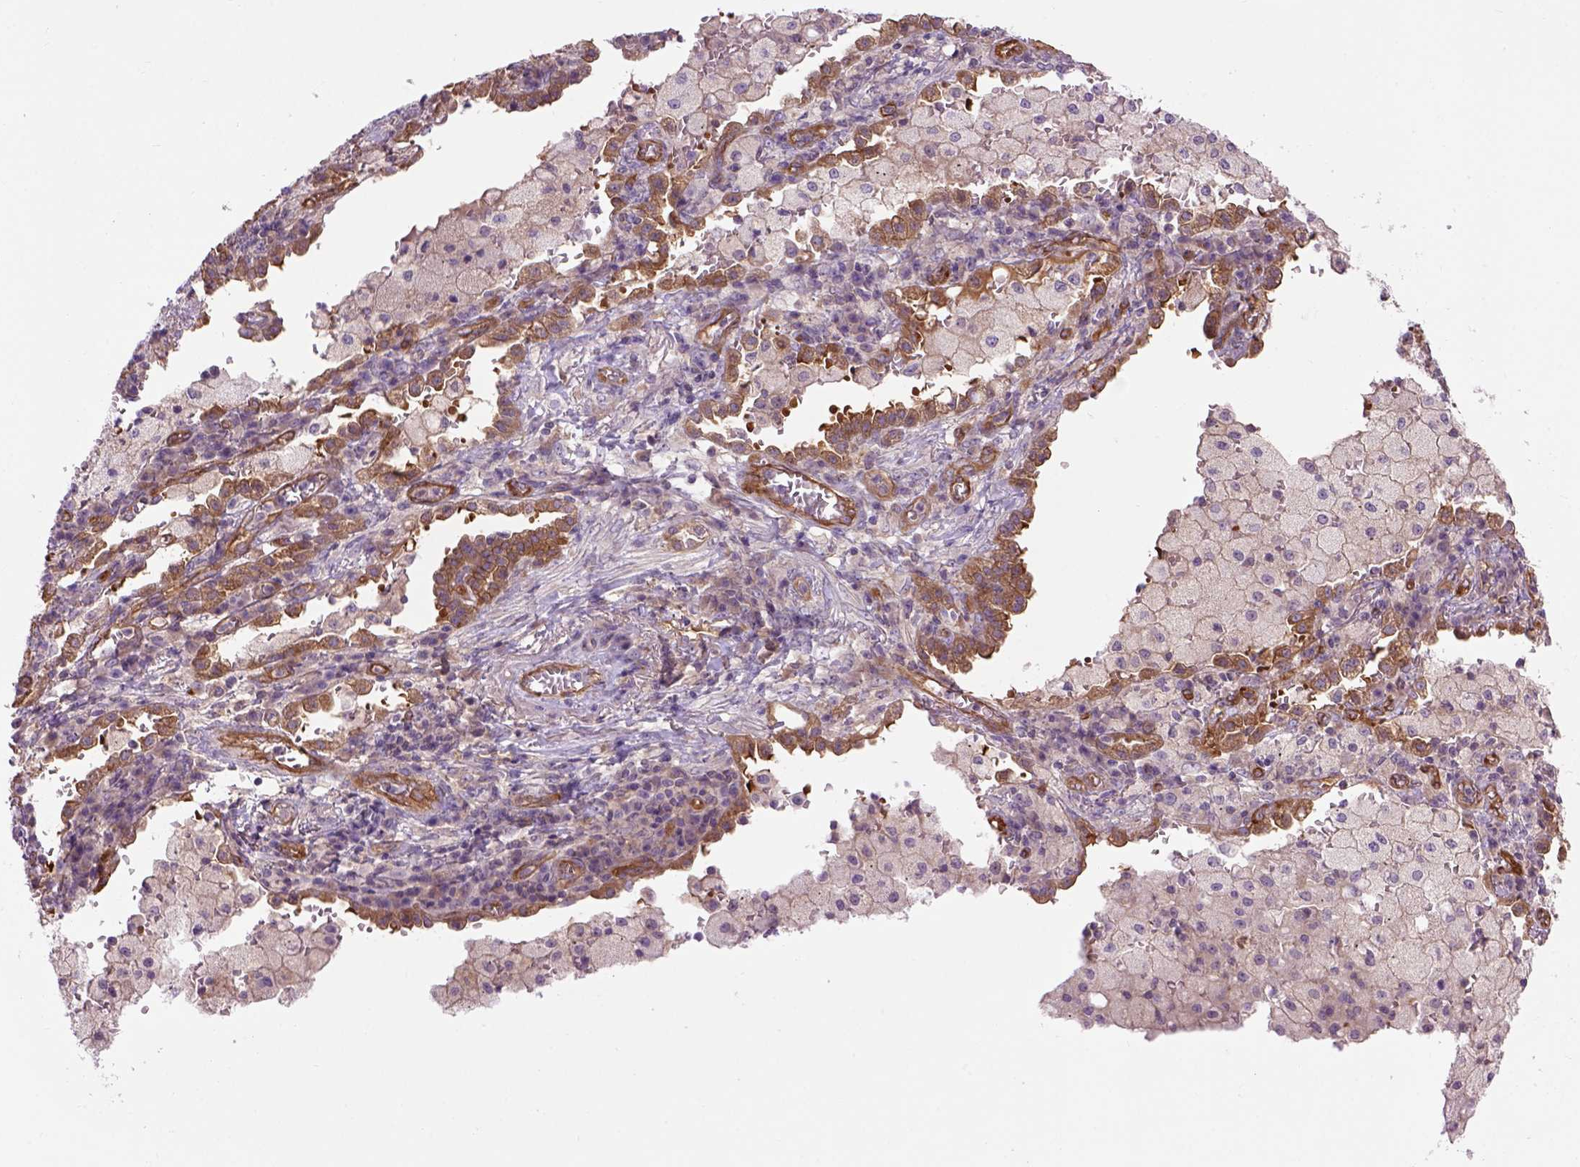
{"staining": {"intensity": "moderate", "quantity": ">75%", "location": "cytoplasmic/membranous"}, "tissue": "lung cancer", "cell_type": "Tumor cells", "image_type": "cancer", "snomed": [{"axis": "morphology", "description": "Adenocarcinoma, NOS"}, {"axis": "topography", "description": "Lung"}], "caption": "This photomicrograph demonstrates immunohistochemistry (IHC) staining of human adenocarcinoma (lung), with medium moderate cytoplasmic/membranous staining in about >75% of tumor cells.", "gene": "CASKIN2", "patient": {"sex": "male", "age": 57}}